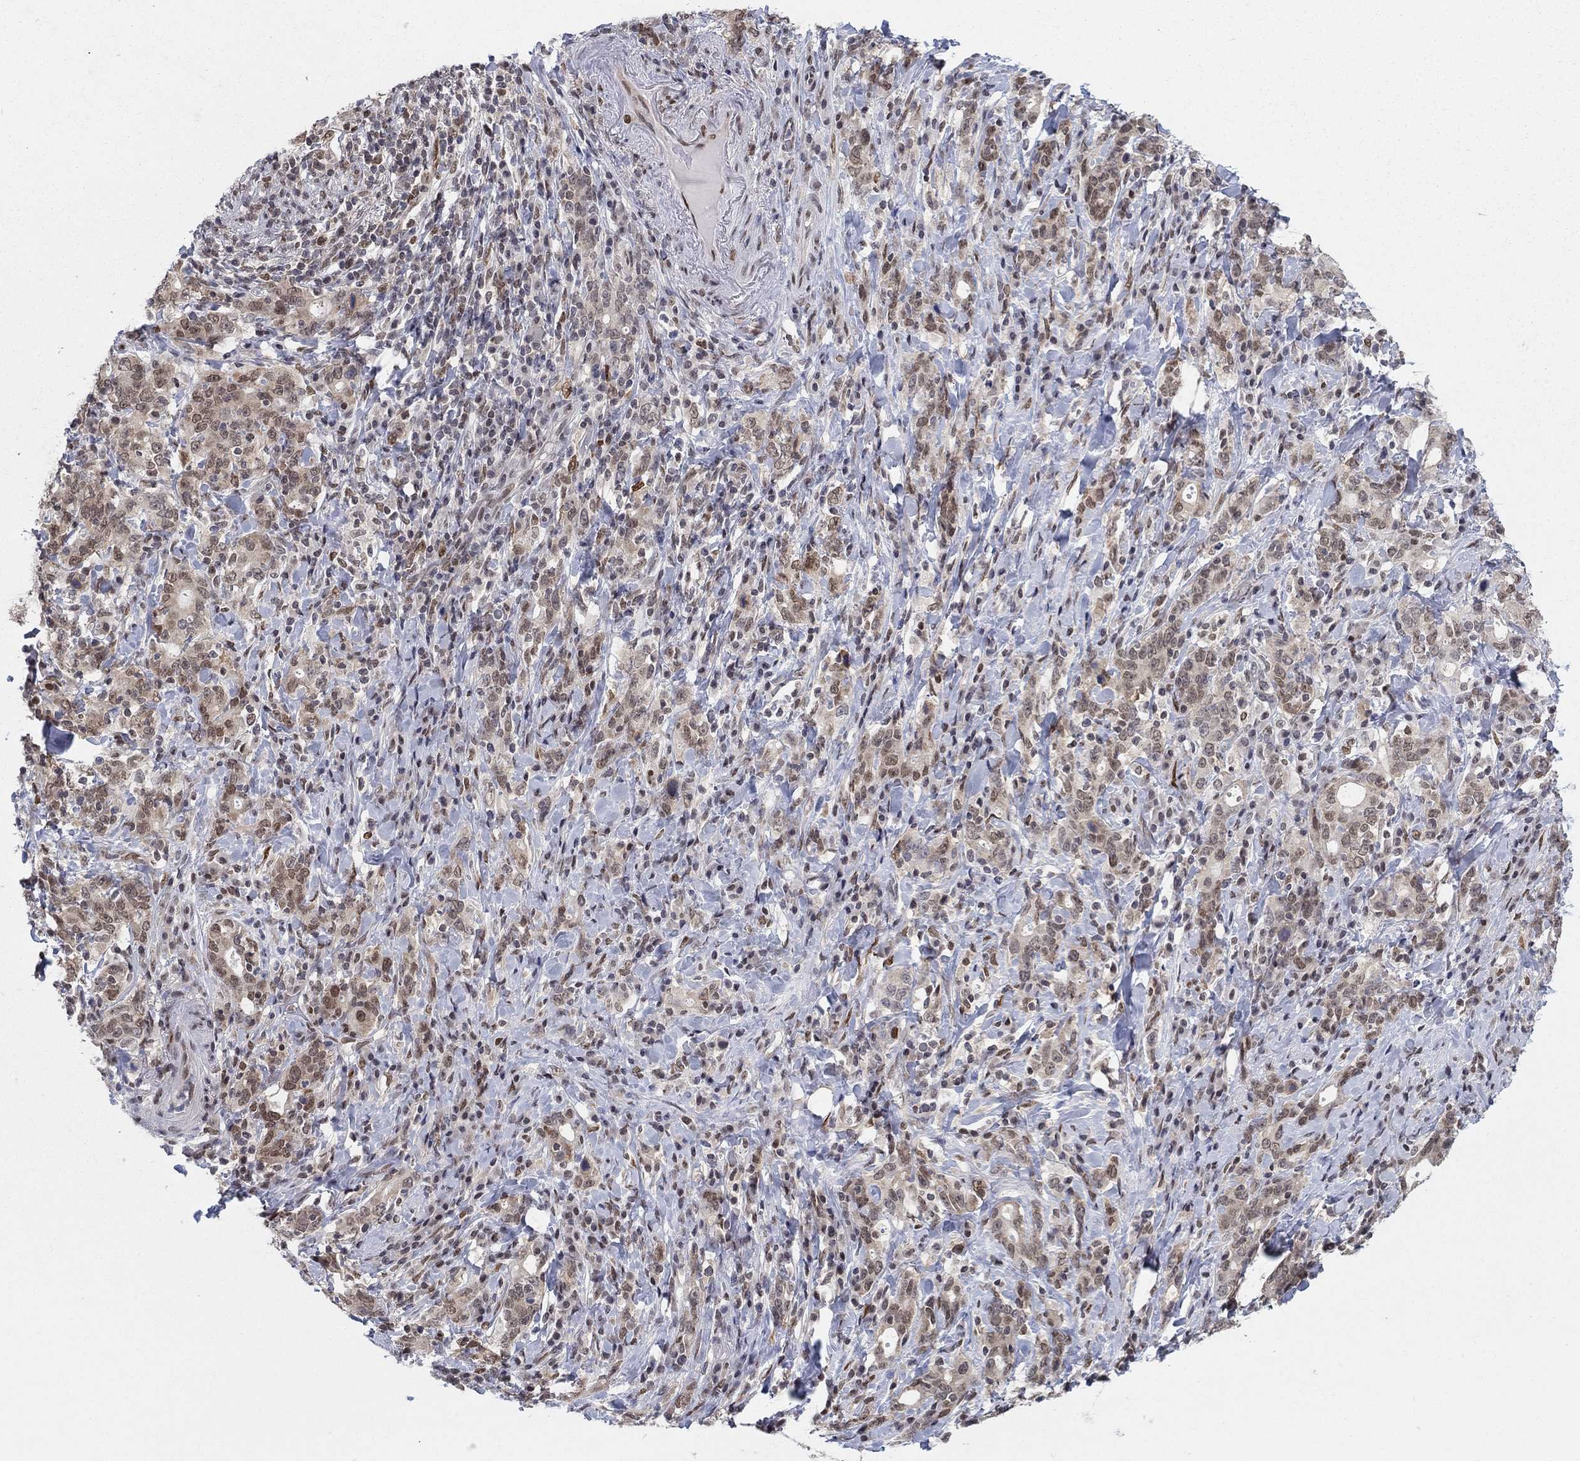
{"staining": {"intensity": "moderate", "quantity": "25%-75%", "location": "nuclear"}, "tissue": "stomach cancer", "cell_type": "Tumor cells", "image_type": "cancer", "snomed": [{"axis": "morphology", "description": "Adenocarcinoma, NOS"}, {"axis": "topography", "description": "Stomach"}], "caption": "Immunohistochemistry (IHC) photomicrograph of neoplastic tissue: human stomach cancer (adenocarcinoma) stained using IHC demonstrates medium levels of moderate protein expression localized specifically in the nuclear of tumor cells, appearing as a nuclear brown color.", "gene": "CENPE", "patient": {"sex": "male", "age": 79}}